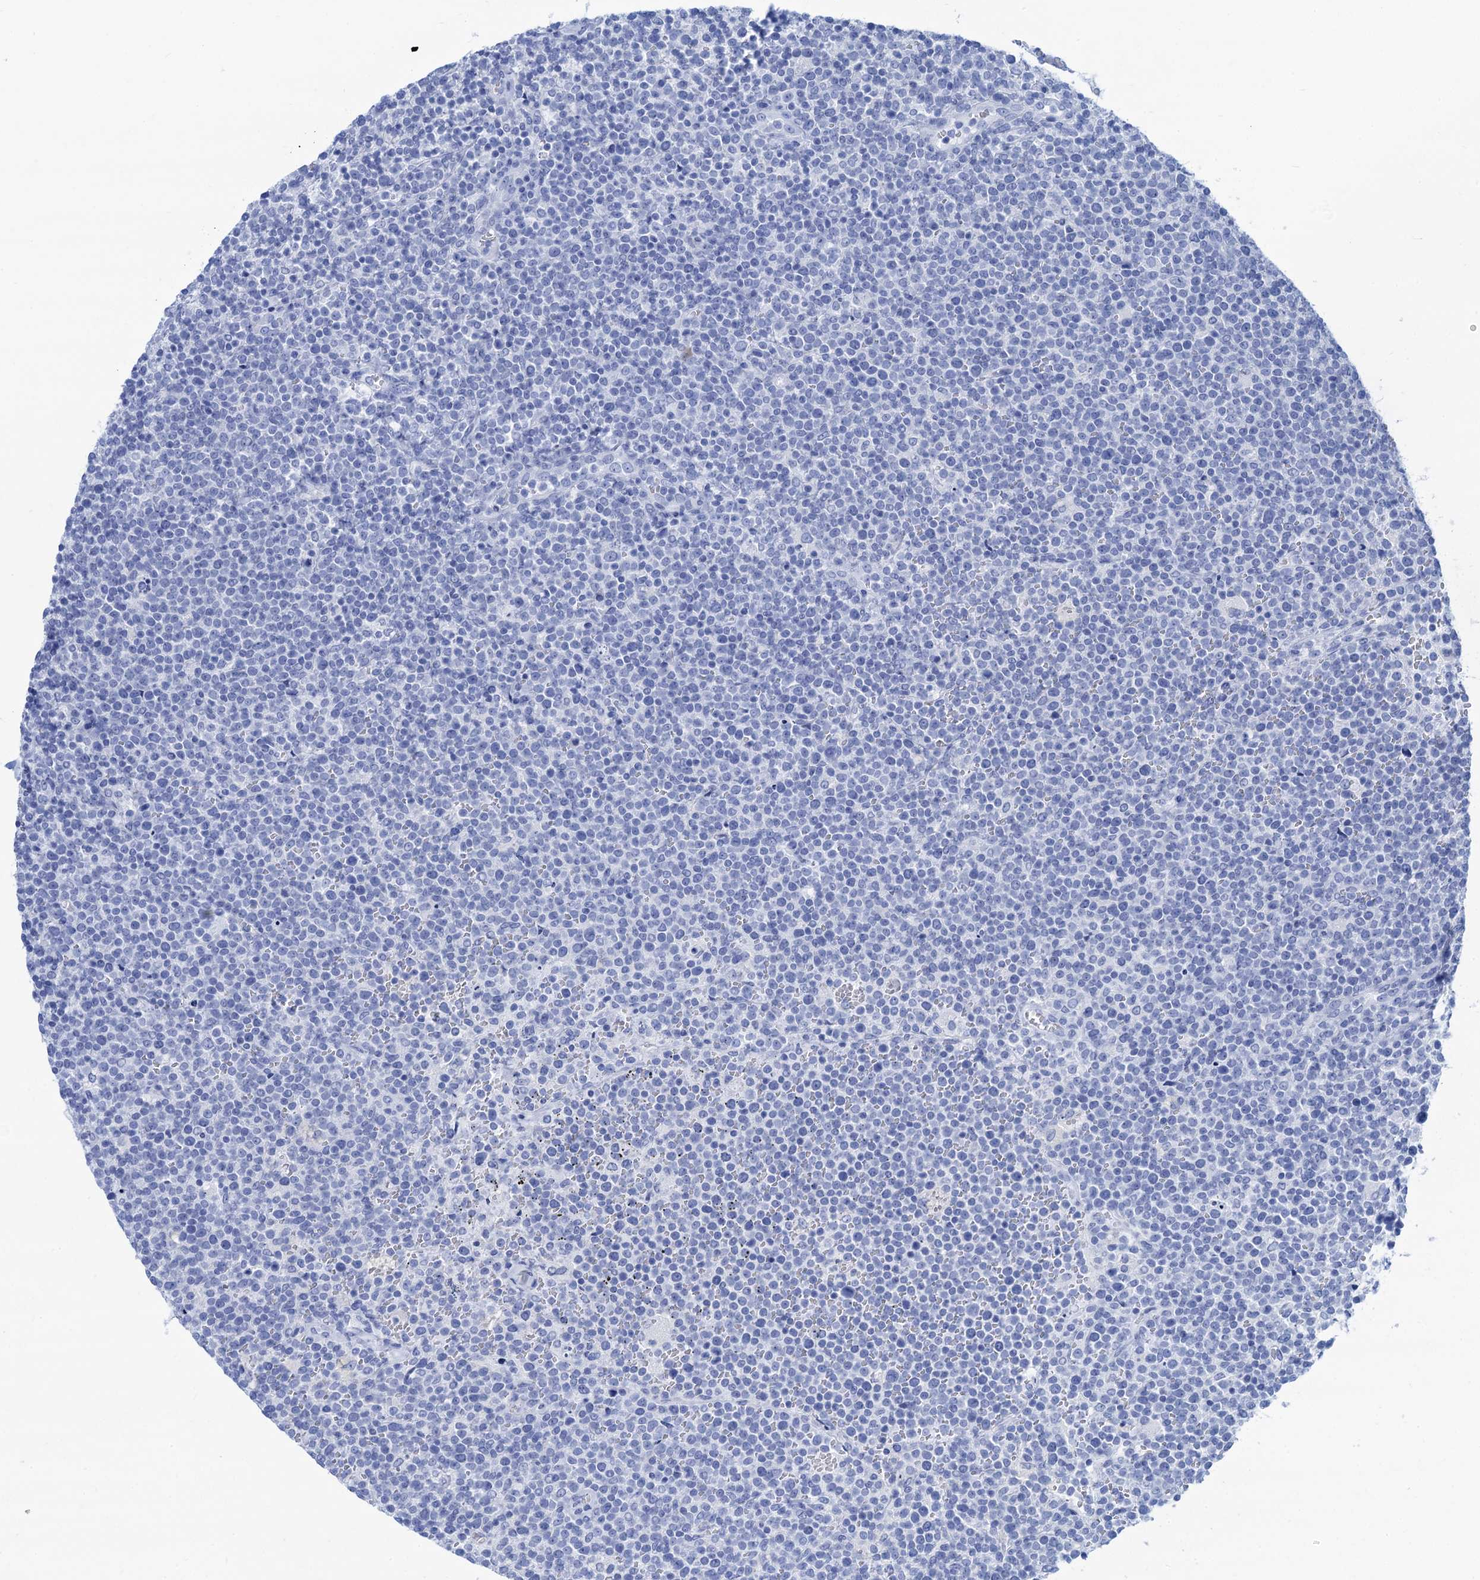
{"staining": {"intensity": "negative", "quantity": "none", "location": "none"}, "tissue": "lymphoma", "cell_type": "Tumor cells", "image_type": "cancer", "snomed": [{"axis": "morphology", "description": "Malignant lymphoma, non-Hodgkin's type, High grade"}, {"axis": "topography", "description": "Lymph node"}], "caption": "The micrograph demonstrates no staining of tumor cells in malignant lymphoma, non-Hodgkin's type (high-grade).", "gene": "CABYR", "patient": {"sex": "male", "age": 61}}